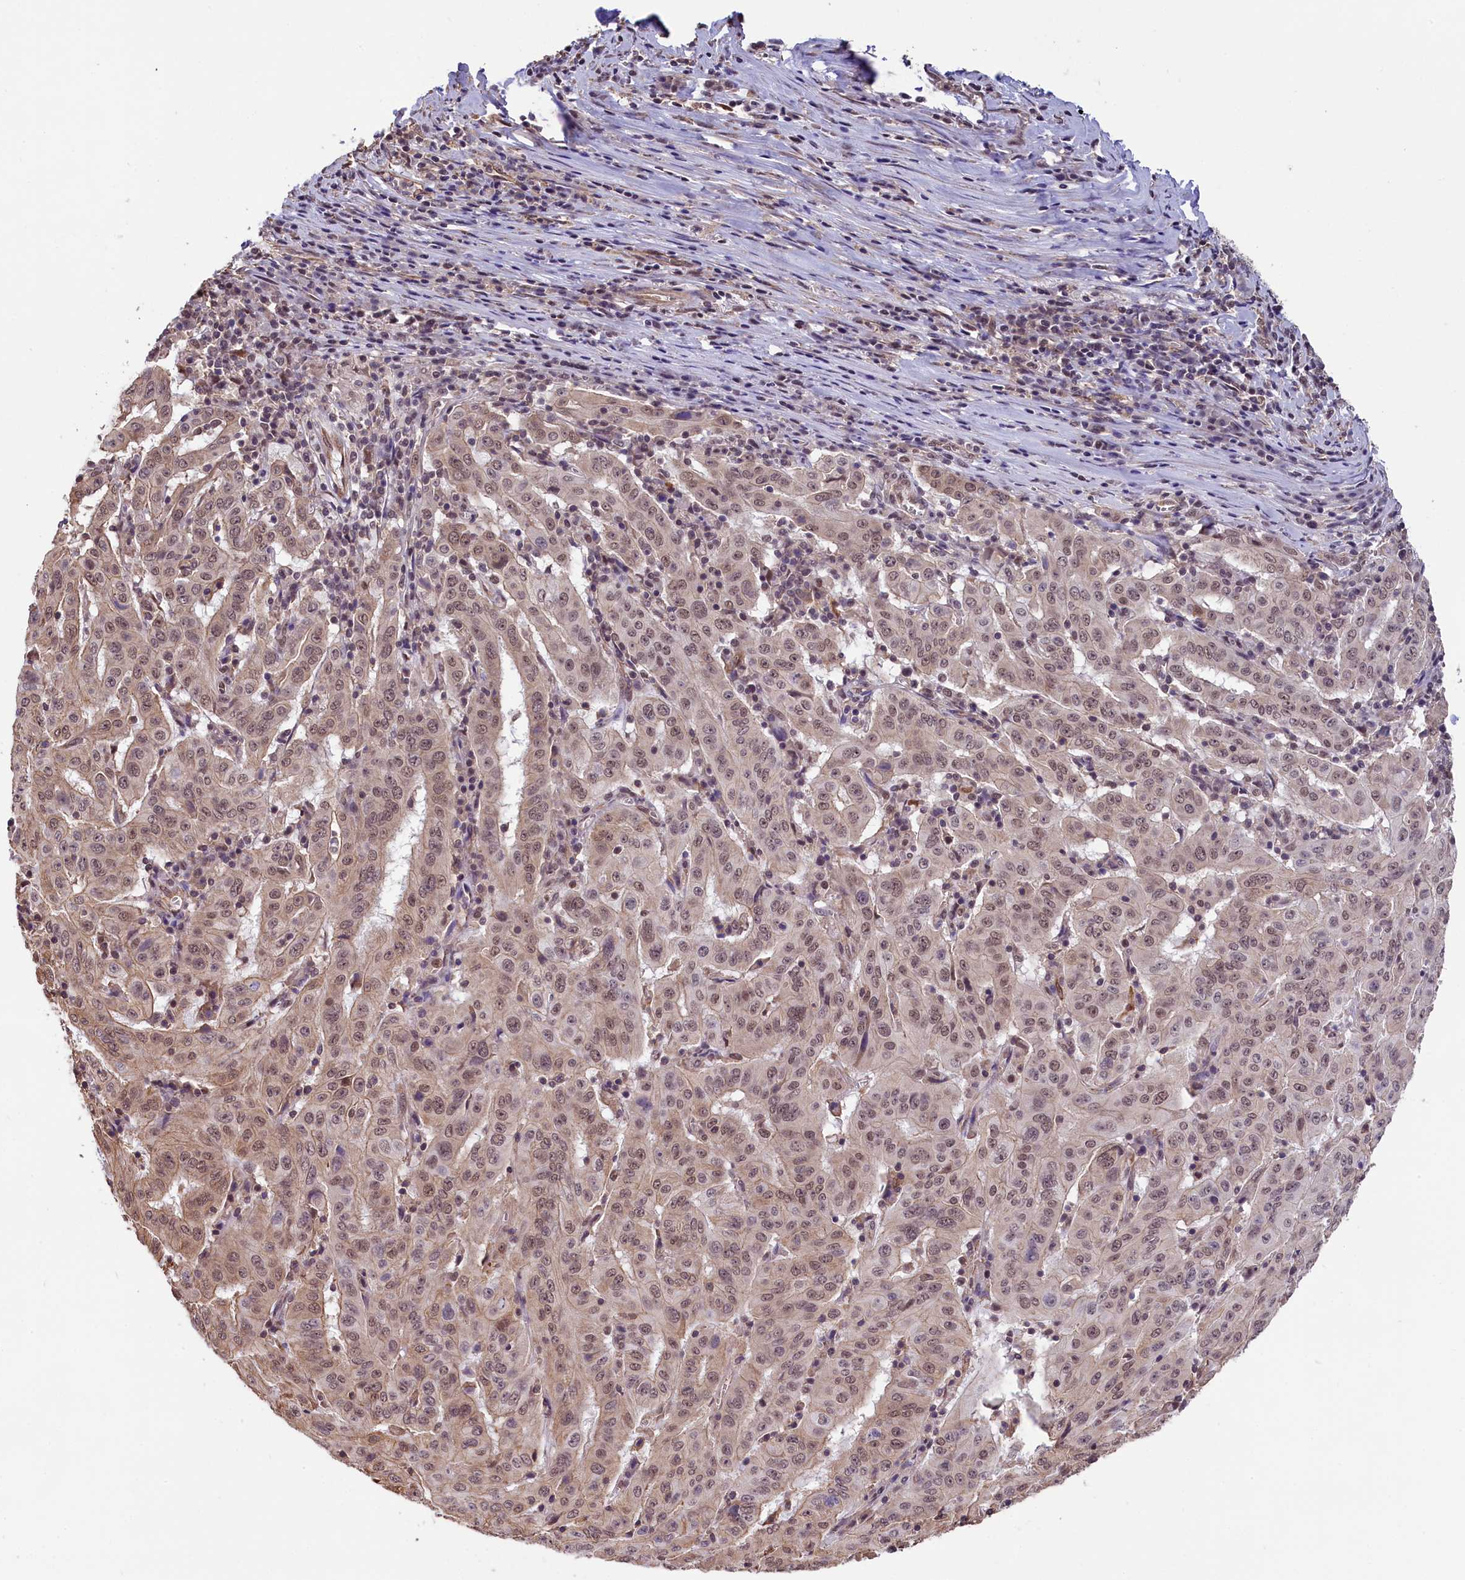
{"staining": {"intensity": "moderate", "quantity": ">75%", "location": "nuclear"}, "tissue": "pancreatic cancer", "cell_type": "Tumor cells", "image_type": "cancer", "snomed": [{"axis": "morphology", "description": "Adenocarcinoma, NOS"}, {"axis": "topography", "description": "Pancreas"}], "caption": "A high-resolution micrograph shows immunohistochemistry staining of adenocarcinoma (pancreatic), which shows moderate nuclear staining in approximately >75% of tumor cells.", "gene": "ZC3H4", "patient": {"sex": "male", "age": 63}}